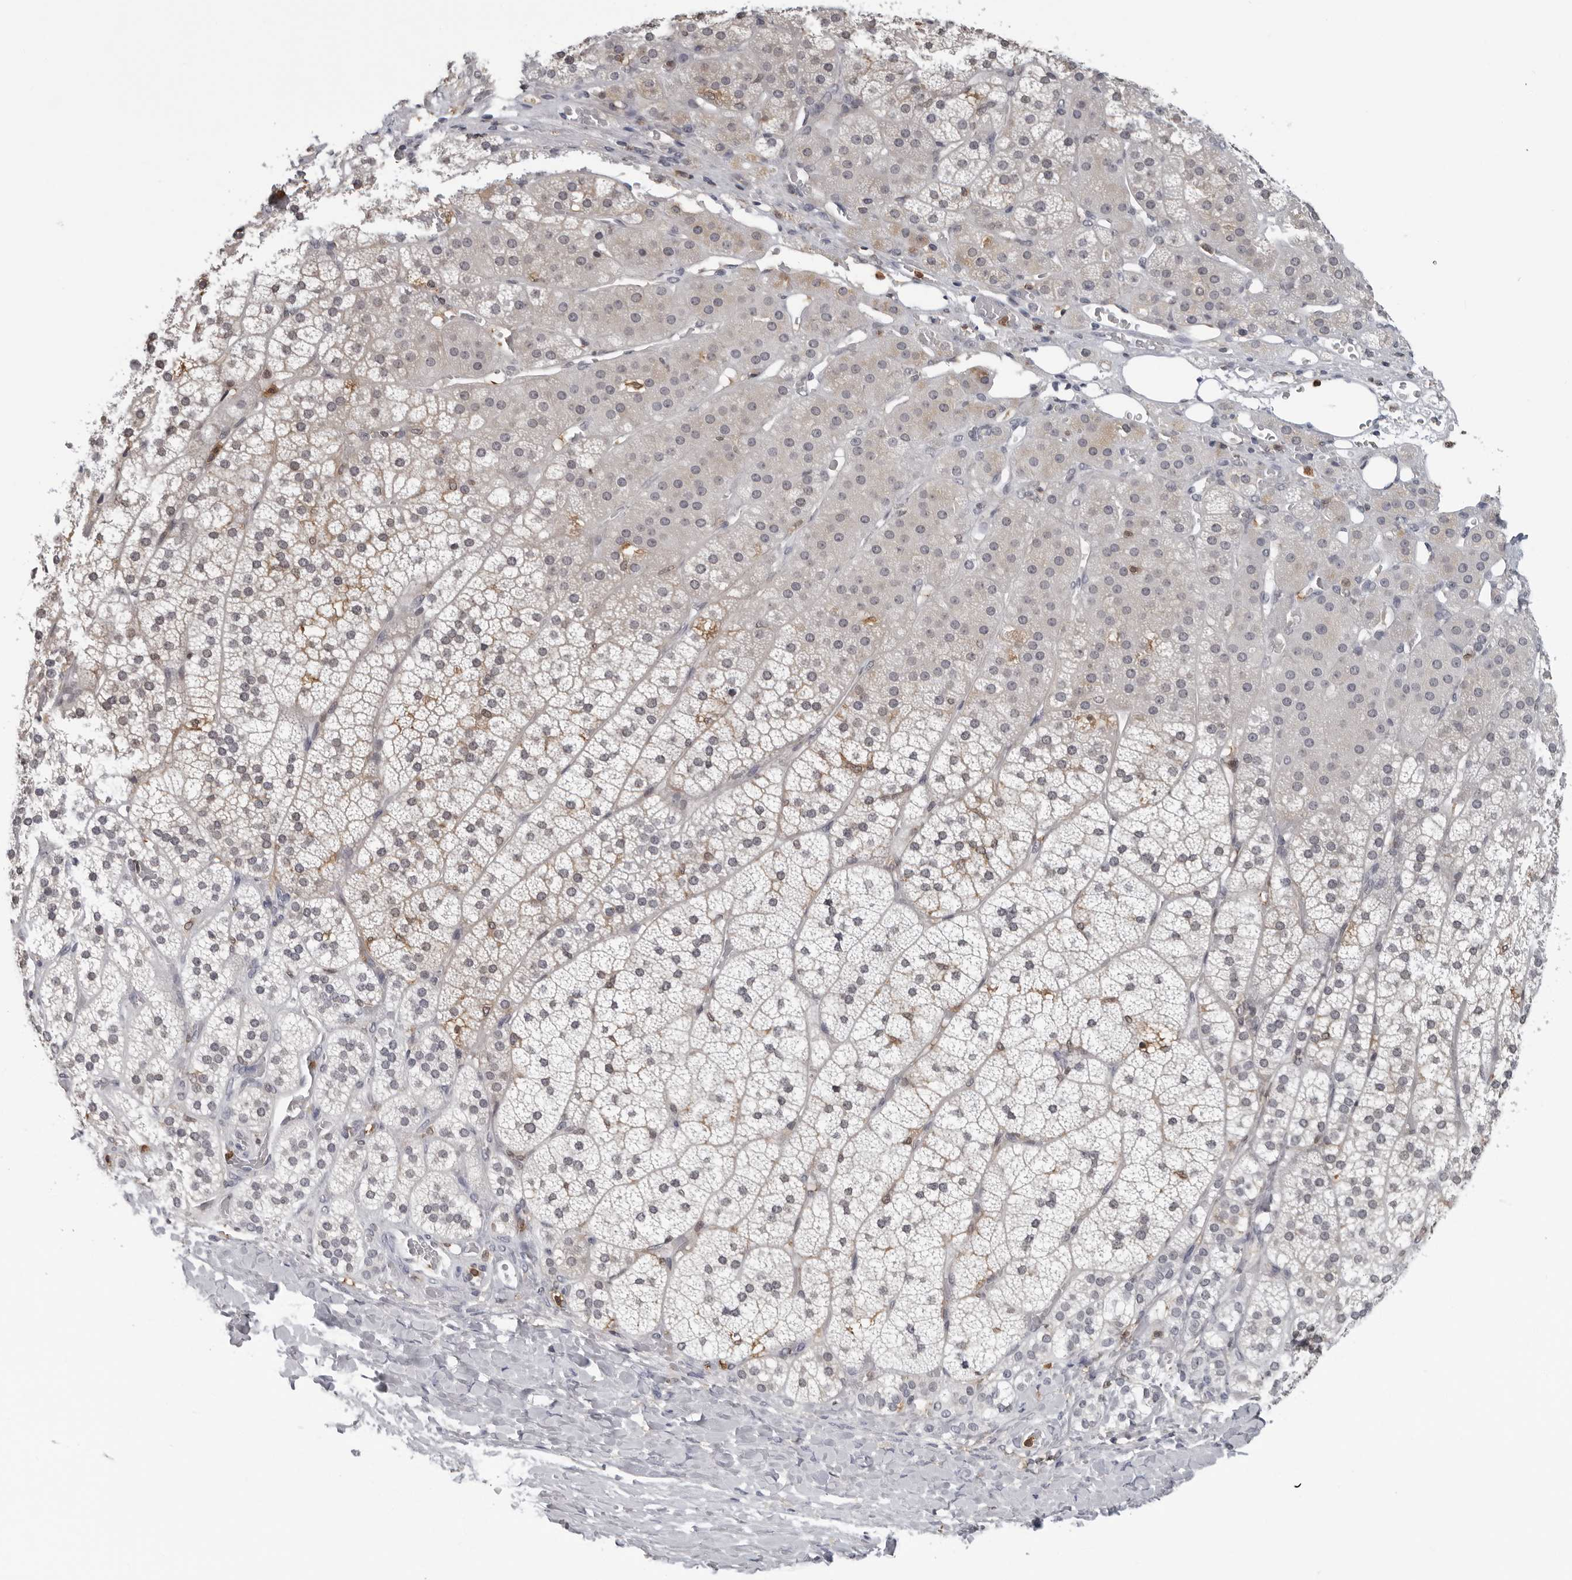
{"staining": {"intensity": "weak", "quantity": "<25%", "location": "cytoplasmic/membranous"}, "tissue": "adrenal gland", "cell_type": "Glandular cells", "image_type": "normal", "snomed": [{"axis": "morphology", "description": "Normal tissue, NOS"}, {"axis": "topography", "description": "Adrenal gland"}], "caption": "Immunohistochemistry image of normal adrenal gland: human adrenal gland stained with DAB (3,3'-diaminobenzidine) shows no significant protein expression in glandular cells.", "gene": "HSPH1", "patient": {"sex": "female", "age": 44}}